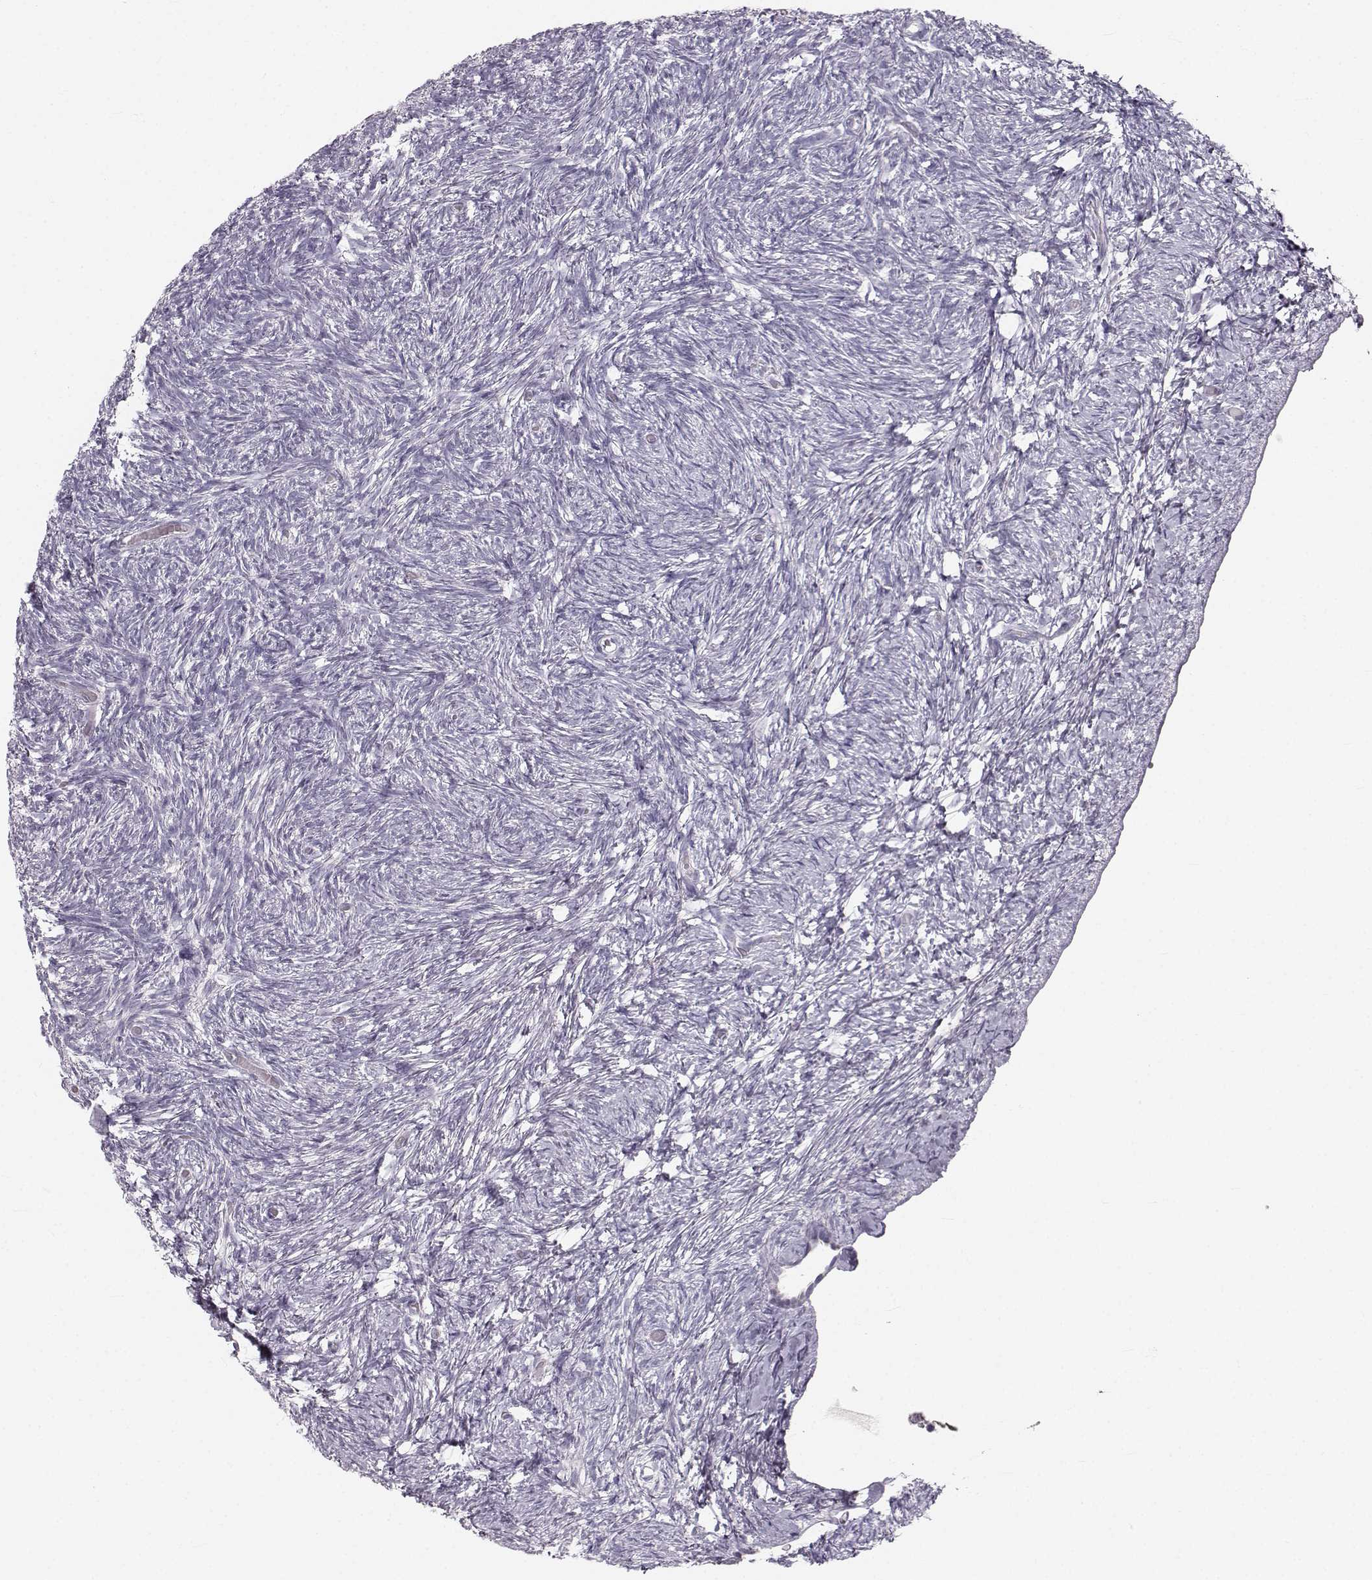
{"staining": {"intensity": "negative", "quantity": "none", "location": "none"}, "tissue": "ovary", "cell_type": "Follicle cells", "image_type": "normal", "snomed": [{"axis": "morphology", "description": "Normal tissue, NOS"}, {"axis": "topography", "description": "Ovary"}], "caption": "Ovary stained for a protein using immunohistochemistry (IHC) displays no staining follicle cells.", "gene": "OIP5", "patient": {"sex": "female", "age": 39}}